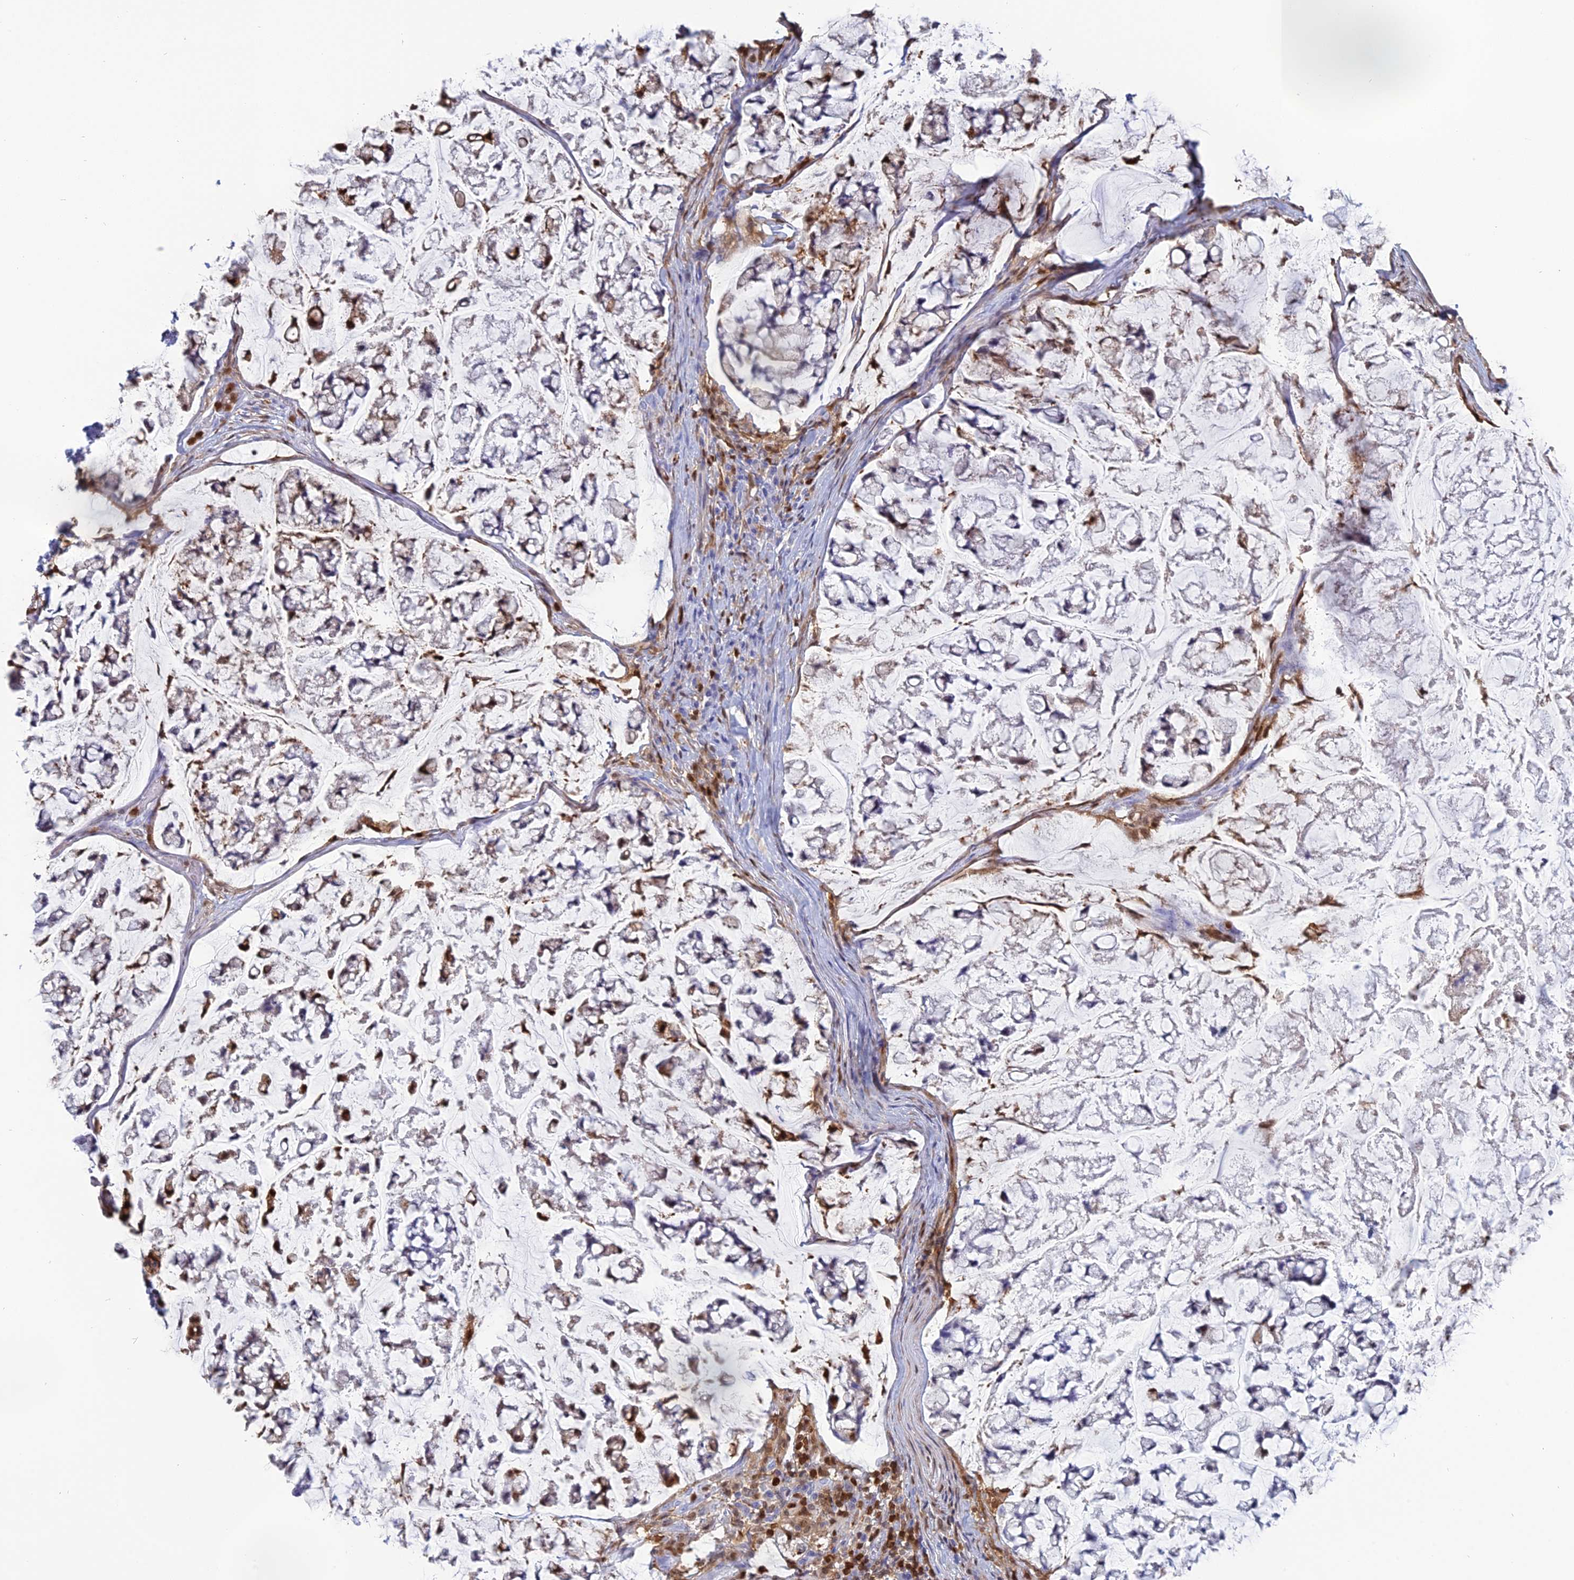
{"staining": {"intensity": "negative", "quantity": "none", "location": "none"}, "tissue": "stomach cancer", "cell_type": "Tumor cells", "image_type": "cancer", "snomed": [{"axis": "morphology", "description": "Adenocarcinoma, NOS"}, {"axis": "topography", "description": "Stomach, lower"}], "caption": "There is no significant expression in tumor cells of stomach cancer.", "gene": "PGBD4", "patient": {"sex": "male", "age": 67}}